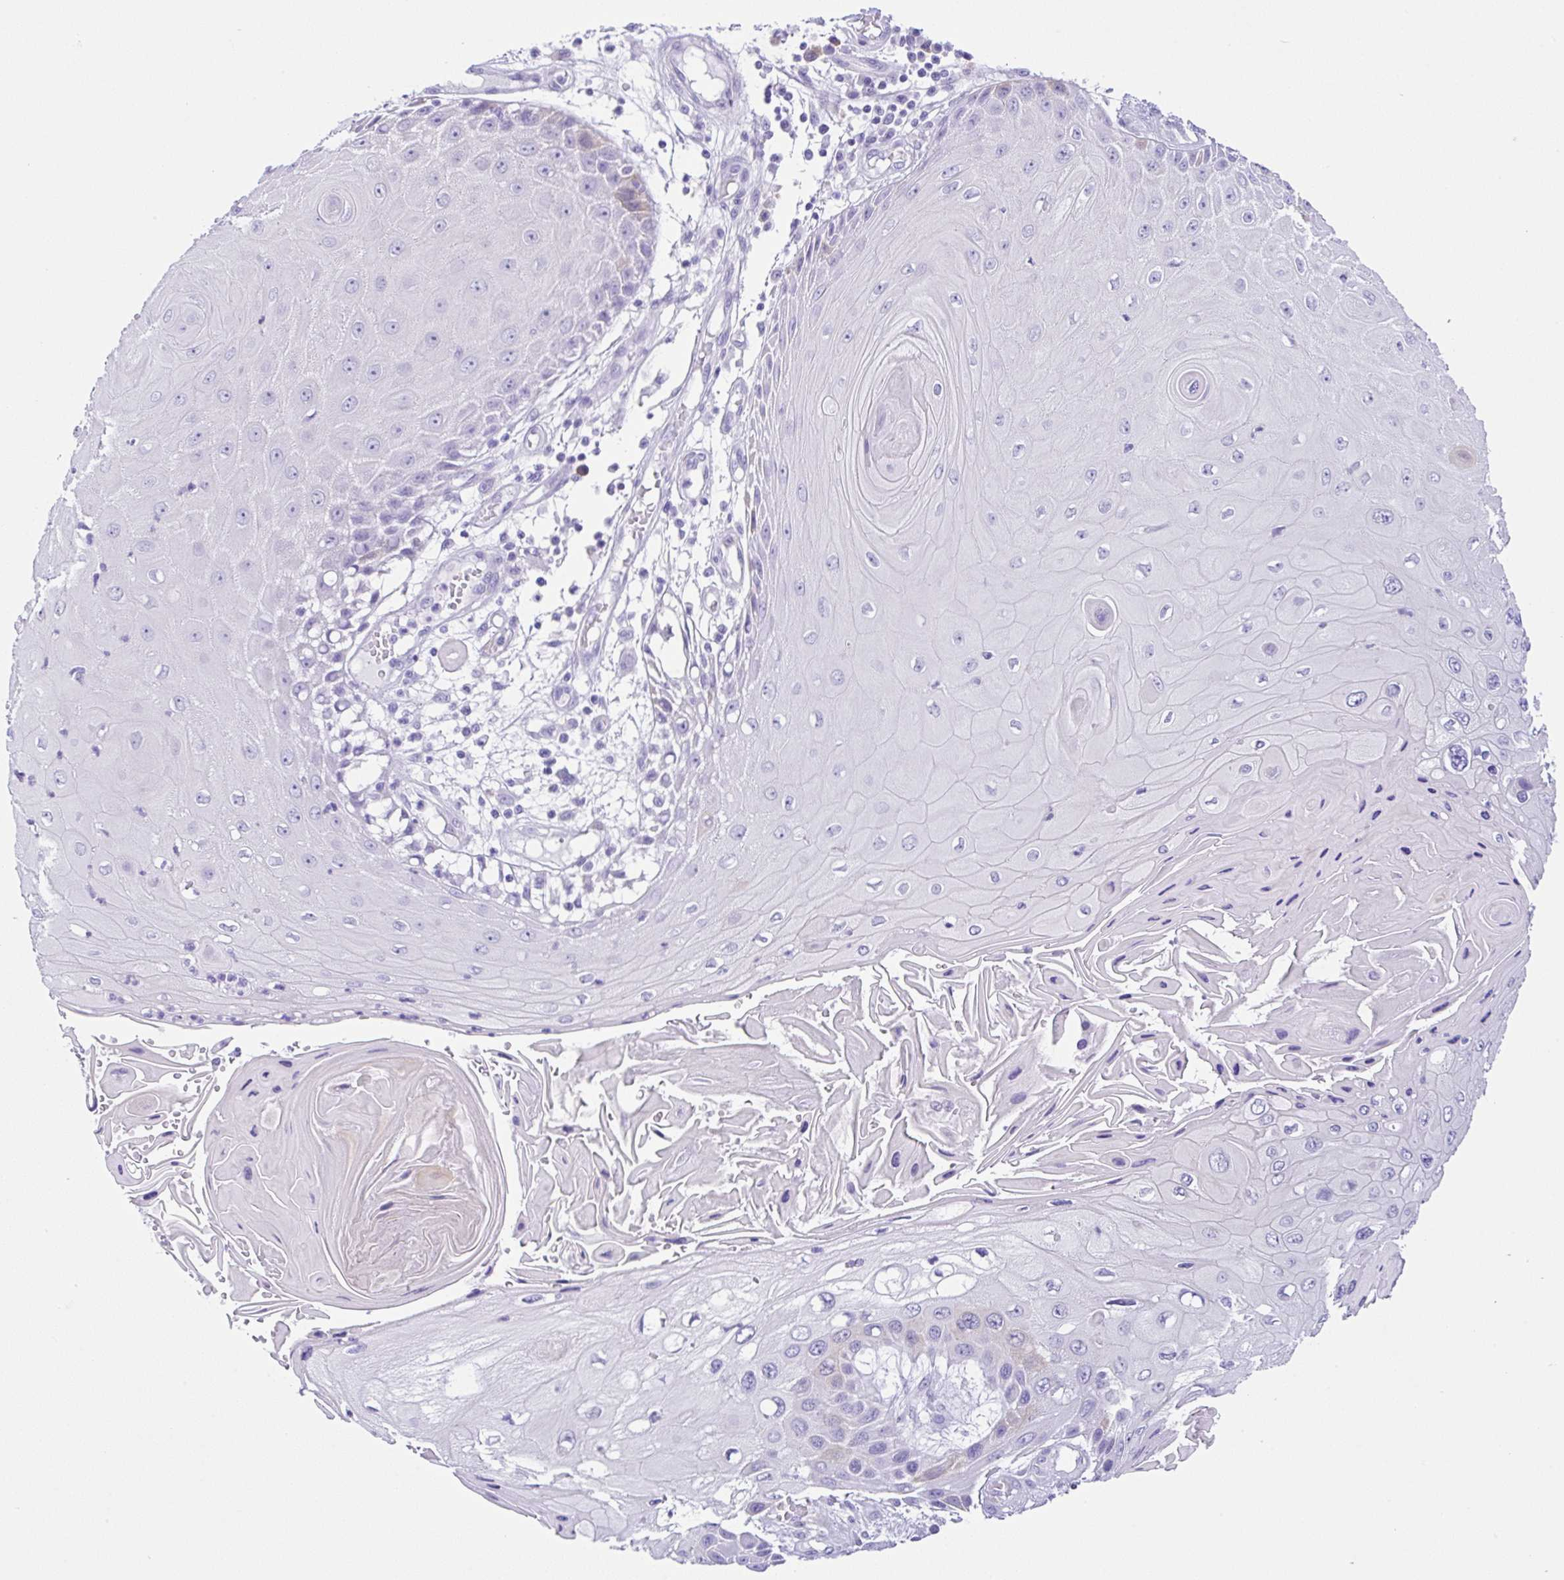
{"staining": {"intensity": "weak", "quantity": "<25%", "location": "cytoplasmic/membranous"}, "tissue": "skin cancer", "cell_type": "Tumor cells", "image_type": "cancer", "snomed": [{"axis": "morphology", "description": "Squamous cell carcinoma, NOS"}, {"axis": "topography", "description": "Skin"}, {"axis": "topography", "description": "Vulva"}], "caption": "High magnification brightfield microscopy of squamous cell carcinoma (skin) stained with DAB (3,3'-diaminobenzidine) (brown) and counterstained with hematoxylin (blue): tumor cells show no significant staining.", "gene": "RRM2", "patient": {"sex": "female", "age": 44}}